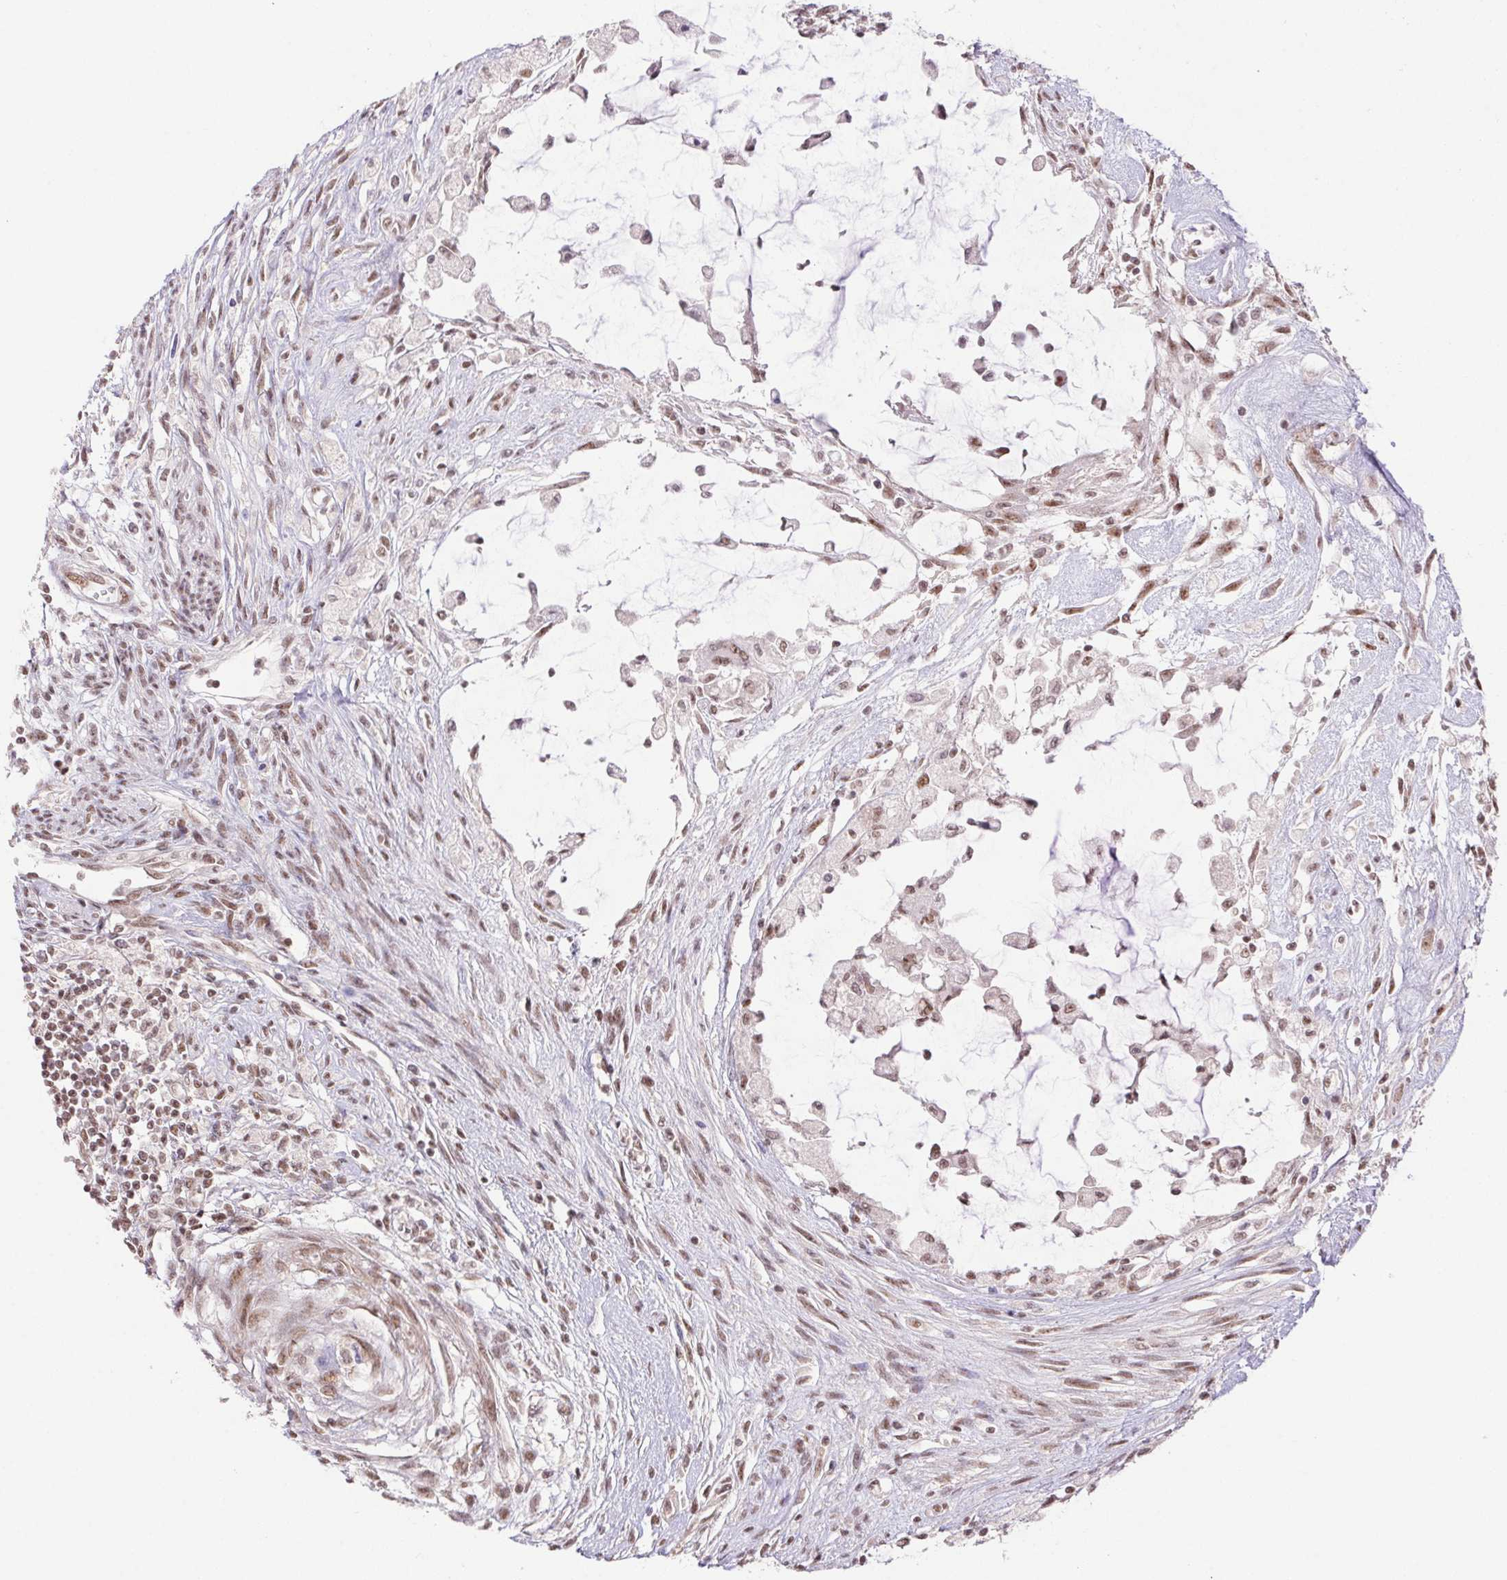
{"staining": {"intensity": "weak", "quantity": ">75%", "location": "nuclear"}, "tissue": "testis cancer", "cell_type": "Tumor cells", "image_type": "cancer", "snomed": [{"axis": "morphology", "description": "Carcinoma, Embryonal, NOS"}, {"axis": "topography", "description": "Testis"}], "caption": "Testis embryonal carcinoma tissue displays weak nuclear staining in about >75% of tumor cells, visualized by immunohistochemistry. The protein is stained brown, and the nuclei are stained in blue (DAB (3,3'-diaminobenzidine) IHC with brightfield microscopy, high magnification).", "gene": "DDX17", "patient": {"sex": "male", "age": 37}}